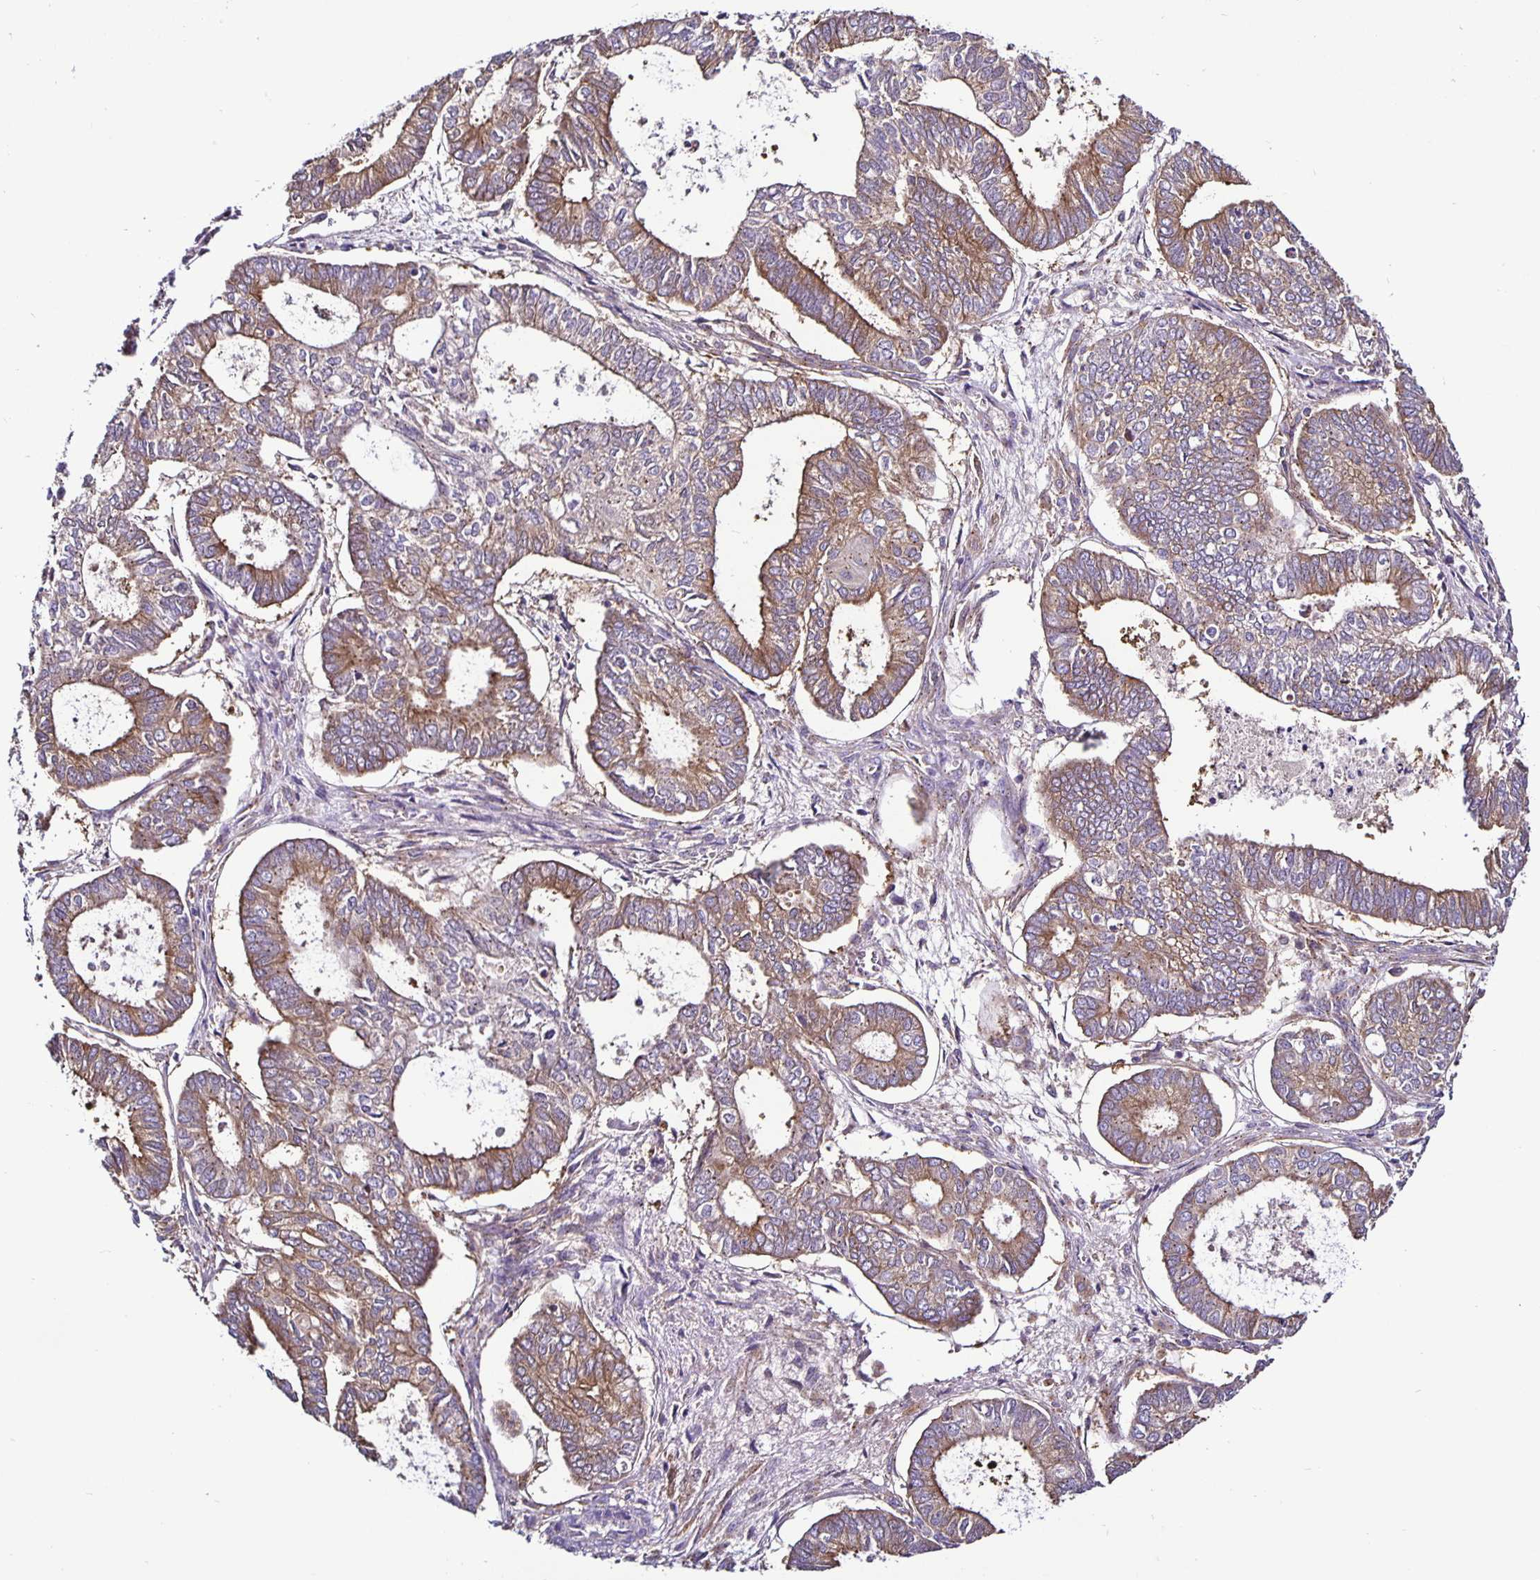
{"staining": {"intensity": "moderate", "quantity": ">75%", "location": "cytoplasmic/membranous"}, "tissue": "ovarian cancer", "cell_type": "Tumor cells", "image_type": "cancer", "snomed": [{"axis": "morphology", "description": "Carcinoma, endometroid"}, {"axis": "topography", "description": "Ovary"}], "caption": "Tumor cells reveal medium levels of moderate cytoplasmic/membranous expression in about >75% of cells in human ovarian endometroid carcinoma.", "gene": "SNX5", "patient": {"sex": "female", "age": 64}}